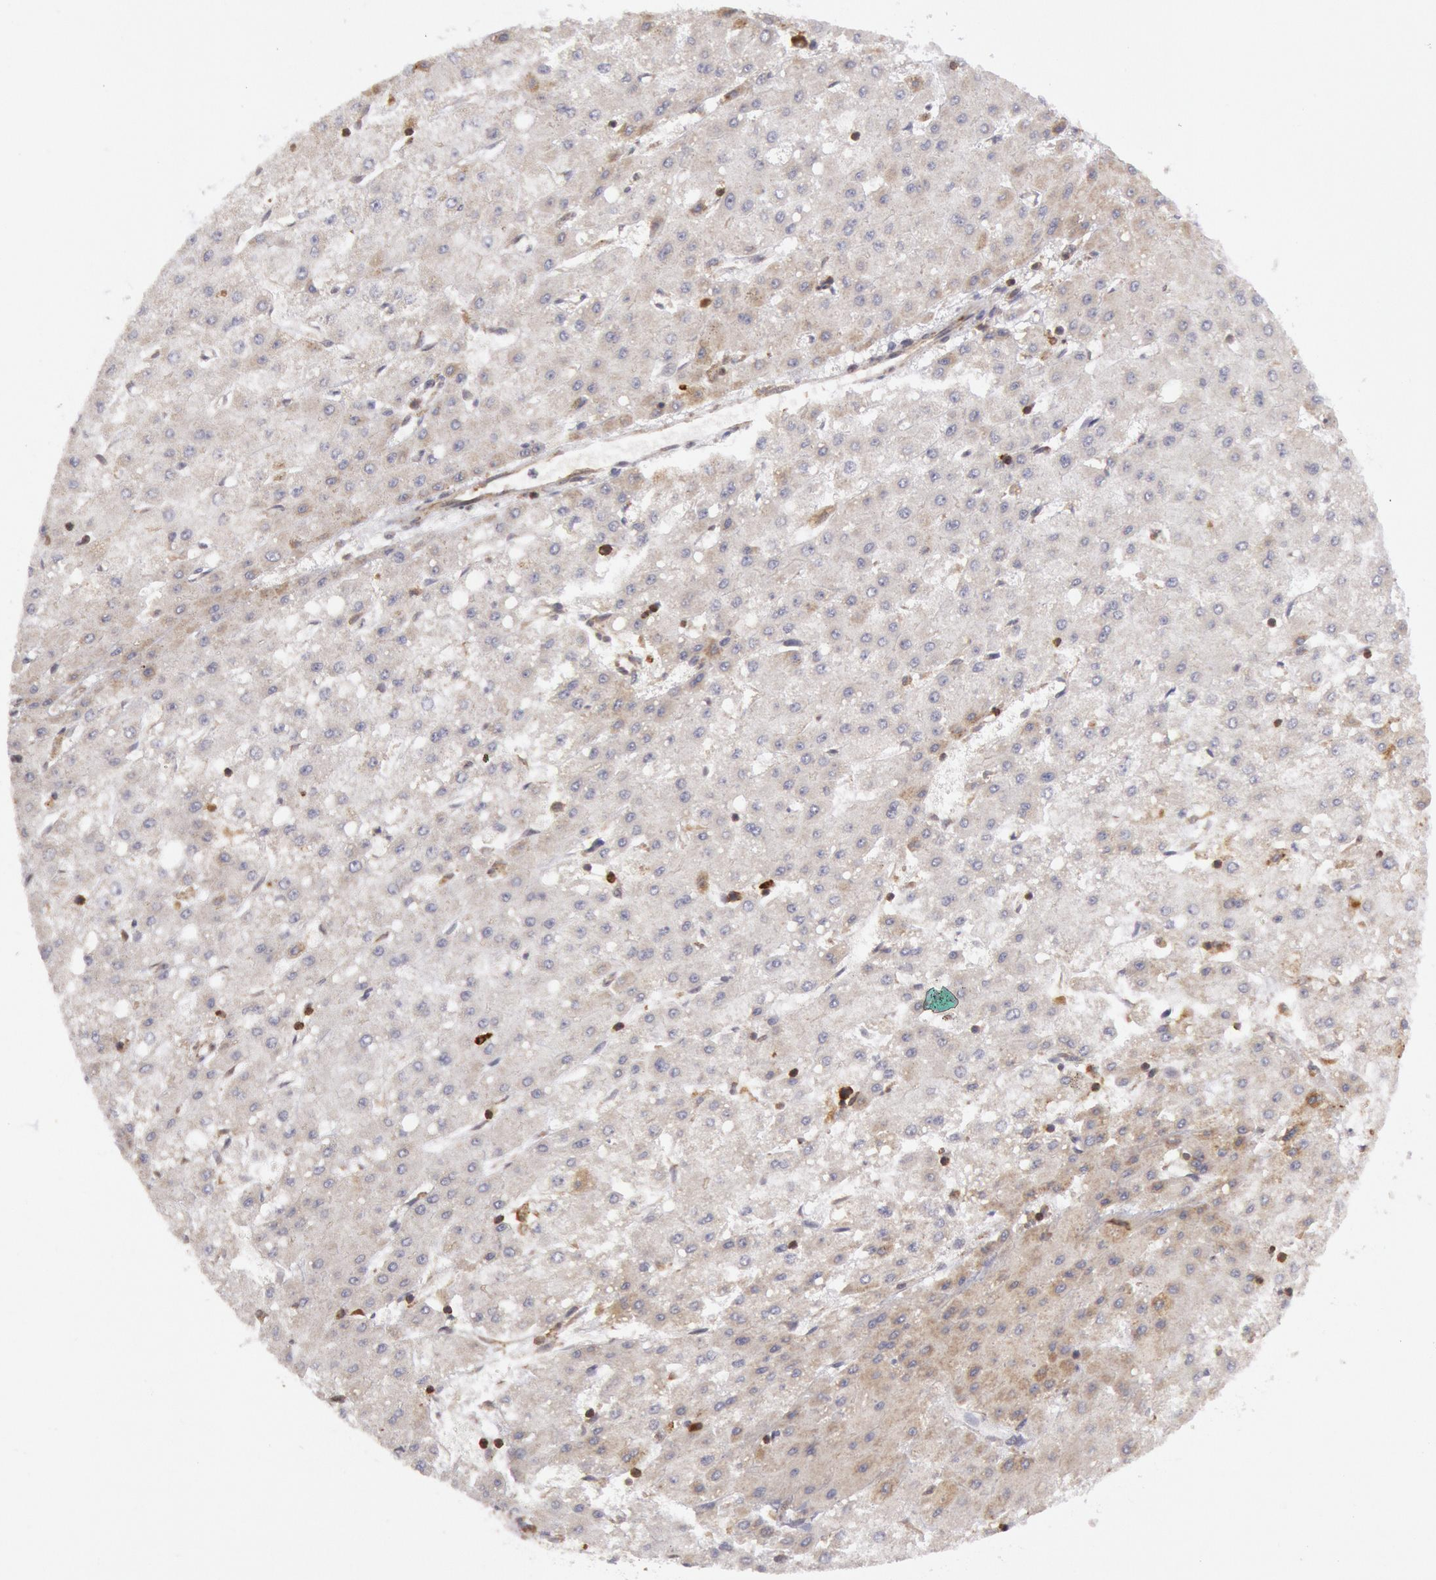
{"staining": {"intensity": "negative", "quantity": "none", "location": "none"}, "tissue": "liver cancer", "cell_type": "Tumor cells", "image_type": "cancer", "snomed": [{"axis": "morphology", "description": "Carcinoma, Hepatocellular, NOS"}, {"axis": "topography", "description": "Liver"}], "caption": "Immunohistochemistry (IHC) histopathology image of human liver cancer stained for a protein (brown), which exhibits no positivity in tumor cells.", "gene": "TAP2", "patient": {"sex": "female", "age": 52}}